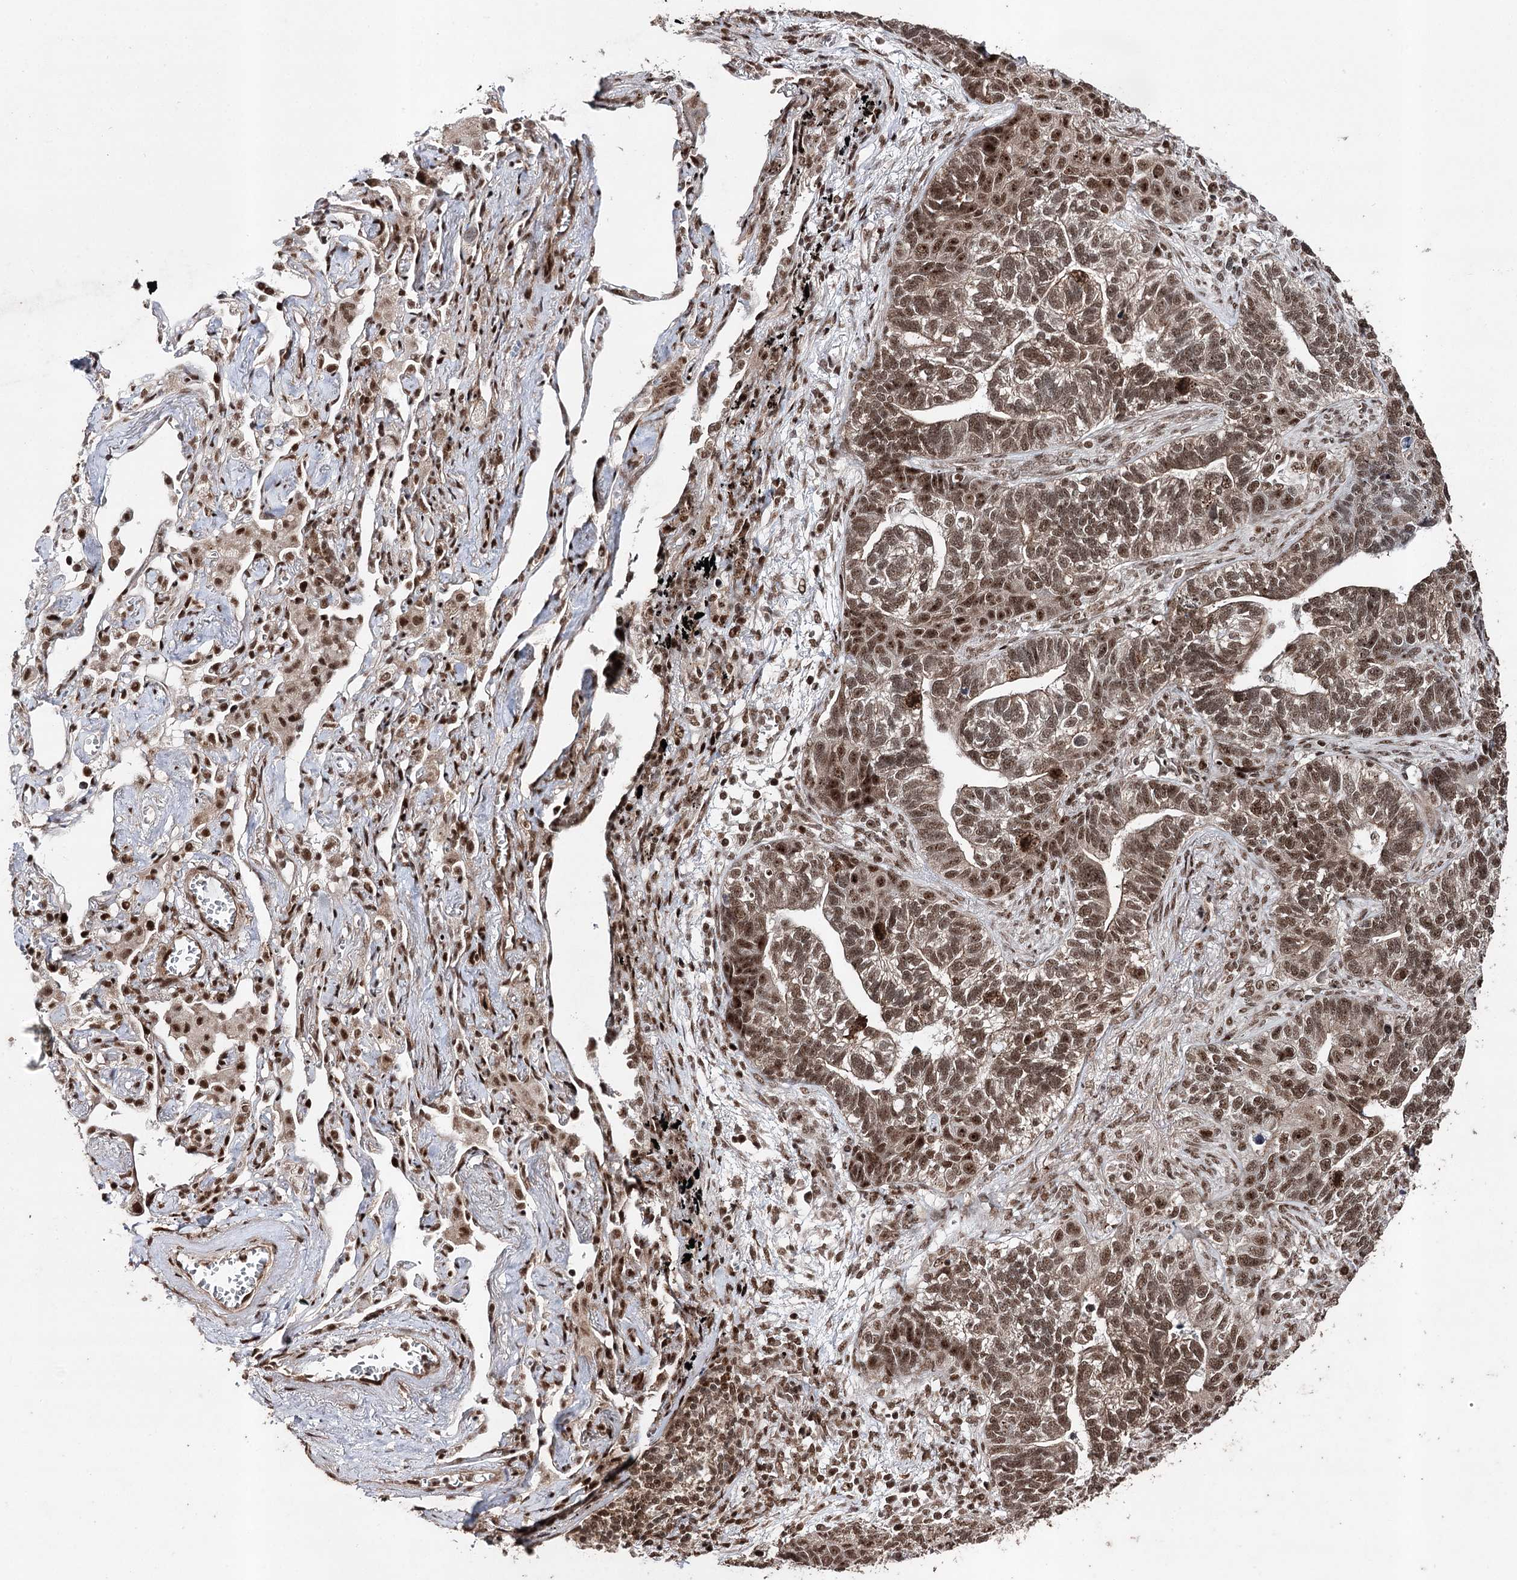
{"staining": {"intensity": "moderate", "quantity": ">75%", "location": "cytoplasmic/membranous,nuclear"}, "tissue": "lung cancer", "cell_type": "Tumor cells", "image_type": "cancer", "snomed": [{"axis": "morphology", "description": "Adenocarcinoma, NOS"}, {"axis": "topography", "description": "Lung"}], "caption": "Human adenocarcinoma (lung) stained for a protein (brown) reveals moderate cytoplasmic/membranous and nuclear positive expression in approximately >75% of tumor cells.", "gene": "PDCD4", "patient": {"sex": "male", "age": 67}}